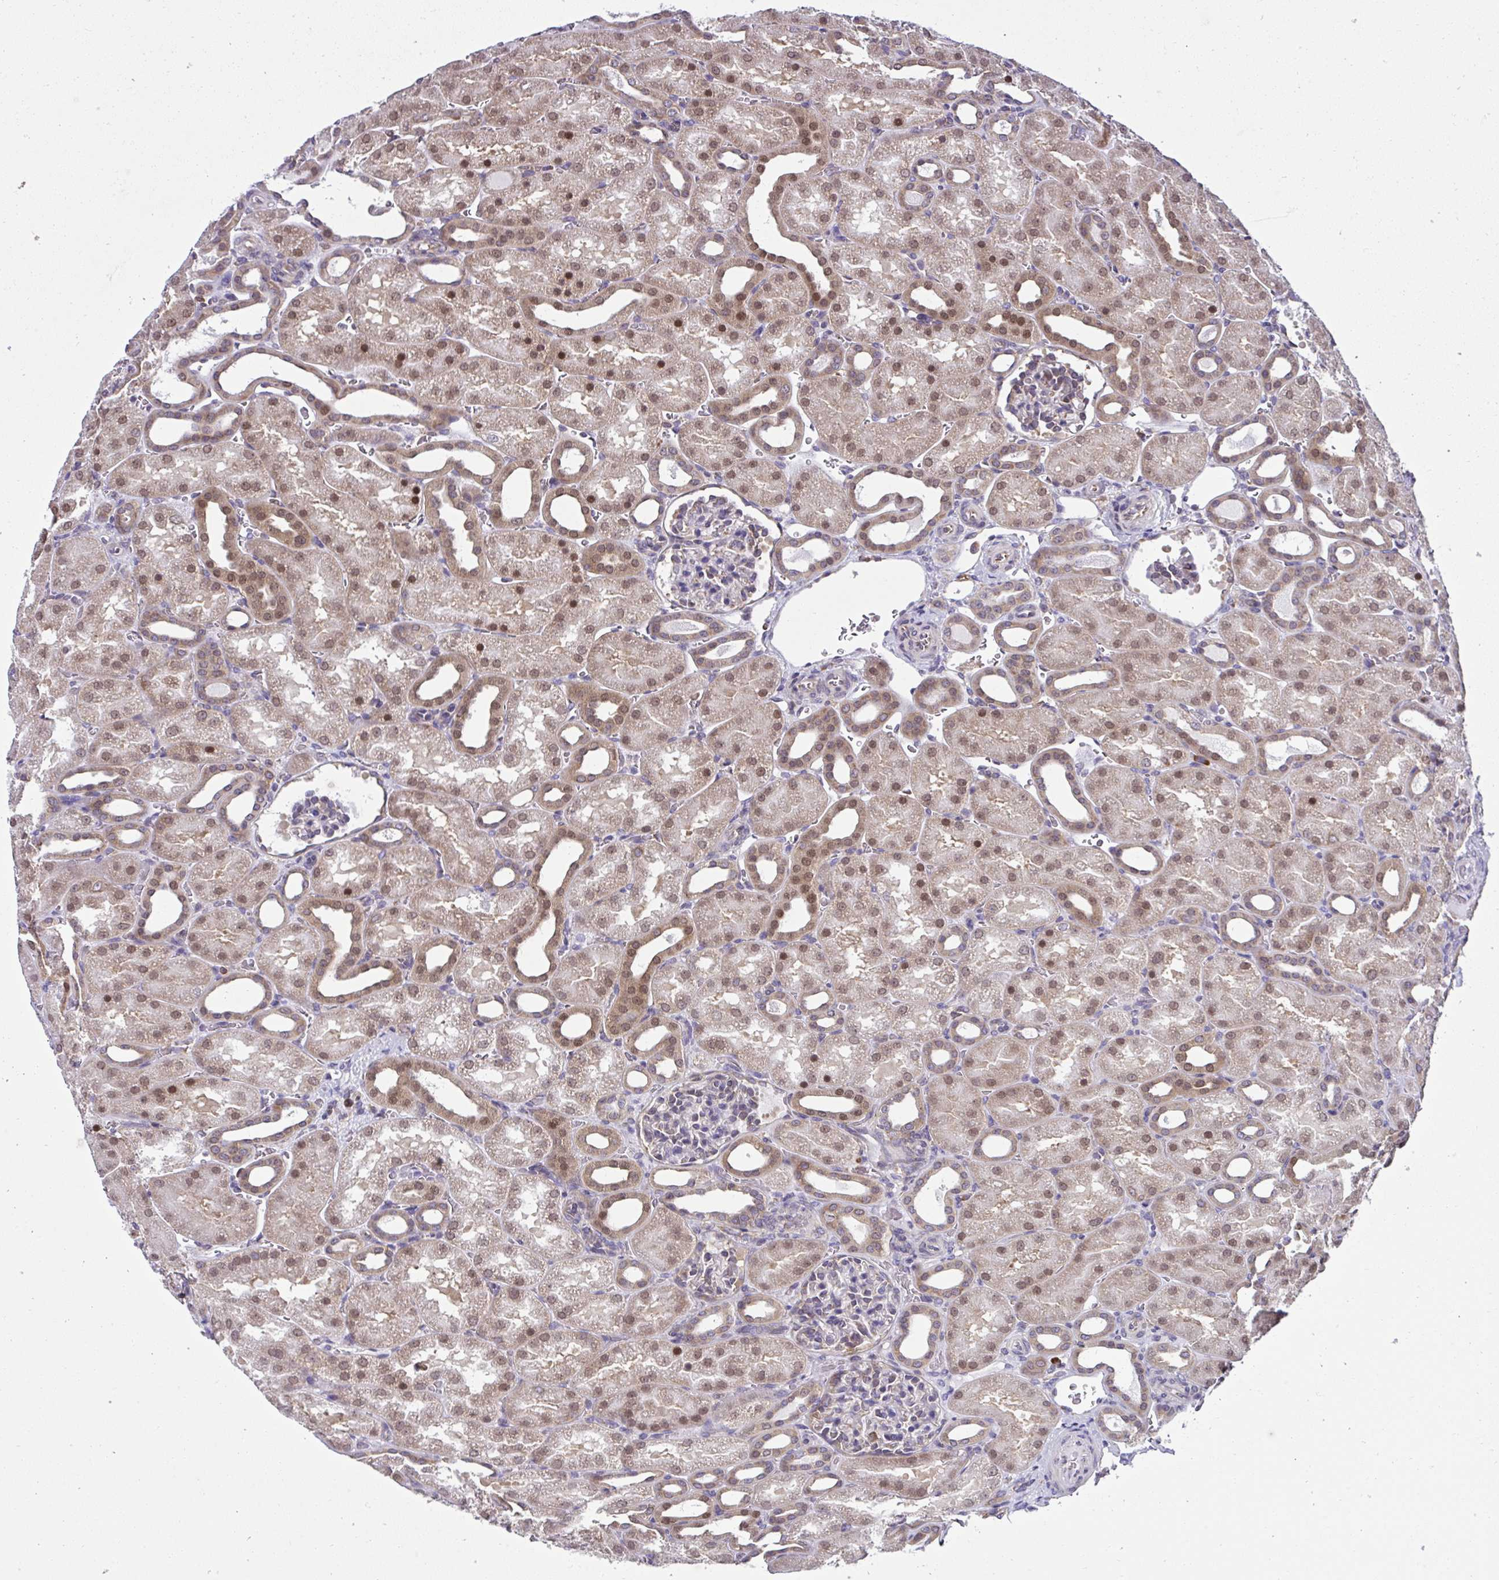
{"staining": {"intensity": "moderate", "quantity": "<25%", "location": "cytoplasmic/membranous"}, "tissue": "kidney", "cell_type": "Cells in glomeruli", "image_type": "normal", "snomed": [{"axis": "morphology", "description": "Normal tissue, NOS"}, {"axis": "topography", "description": "Kidney"}], "caption": "Cells in glomeruli exhibit low levels of moderate cytoplasmic/membranous staining in about <25% of cells in unremarkable kidney. Nuclei are stained in blue.", "gene": "RPS7", "patient": {"sex": "male", "age": 2}}